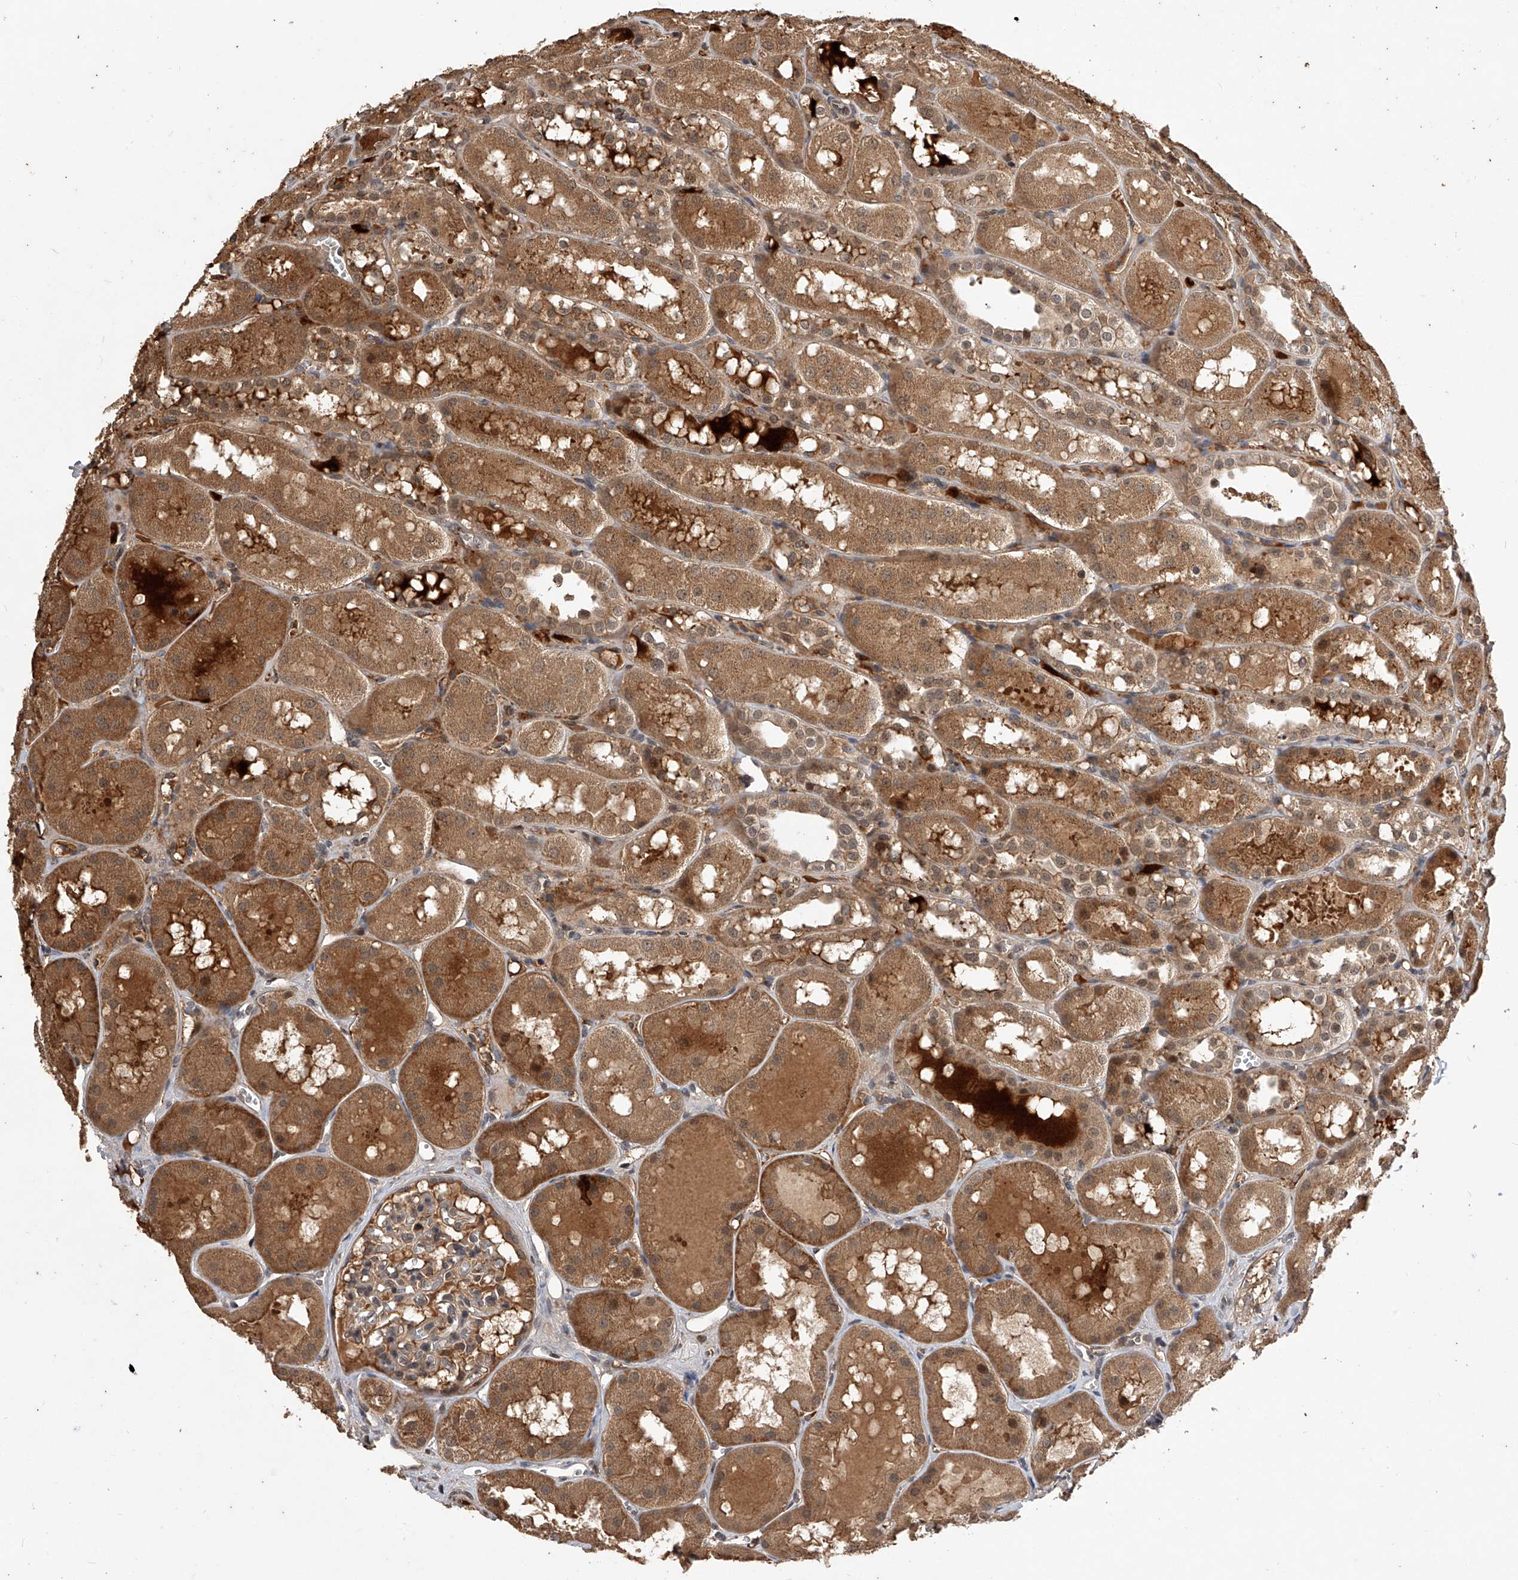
{"staining": {"intensity": "moderate", "quantity": "25%-75%", "location": "cytoplasmic/membranous"}, "tissue": "kidney", "cell_type": "Cells in glomeruli", "image_type": "normal", "snomed": [{"axis": "morphology", "description": "Normal tissue, NOS"}, {"axis": "topography", "description": "Kidney"}], "caption": "Protein expression analysis of unremarkable human kidney reveals moderate cytoplasmic/membranous expression in about 25%-75% of cells in glomeruli. (DAB (3,3'-diaminobenzidine) = brown stain, brightfield microscopy at high magnification).", "gene": "CFAP410", "patient": {"sex": "male", "age": 16}}